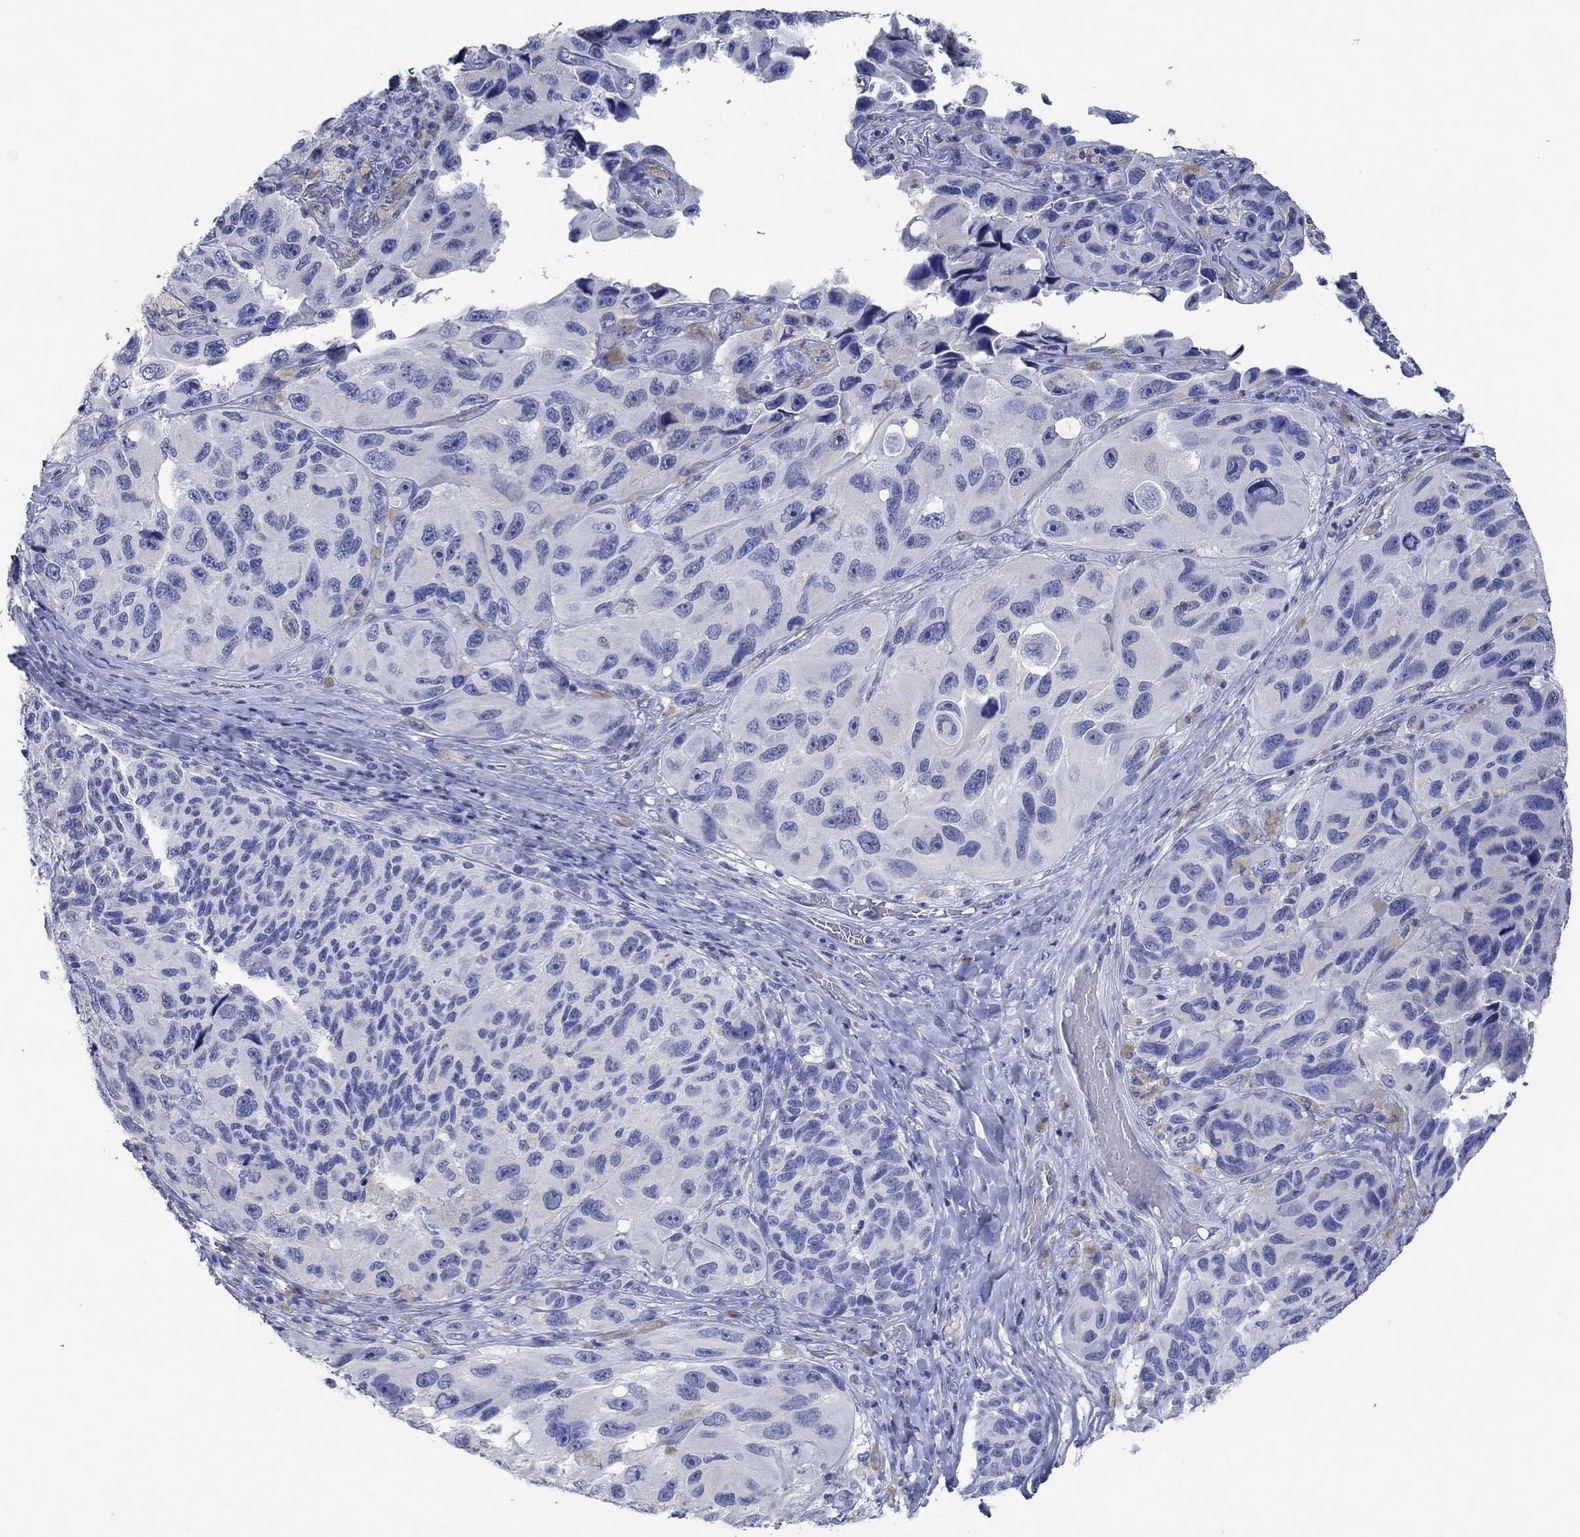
{"staining": {"intensity": "negative", "quantity": "none", "location": "none"}, "tissue": "melanoma", "cell_type": "Tumor cells", "image_type": "cancer", "snomed": [{"axis": "morphology", "description": "Malignant melanoma, NOS"}, {"axis": "topography", "description": "Skin"}], "caption": "Immunohistochemical staining of human malignant melanoma reveals no significant staining in tumor cells.", "gene": "POU5F1", "patient": {"sex": "female", "age": 73}}